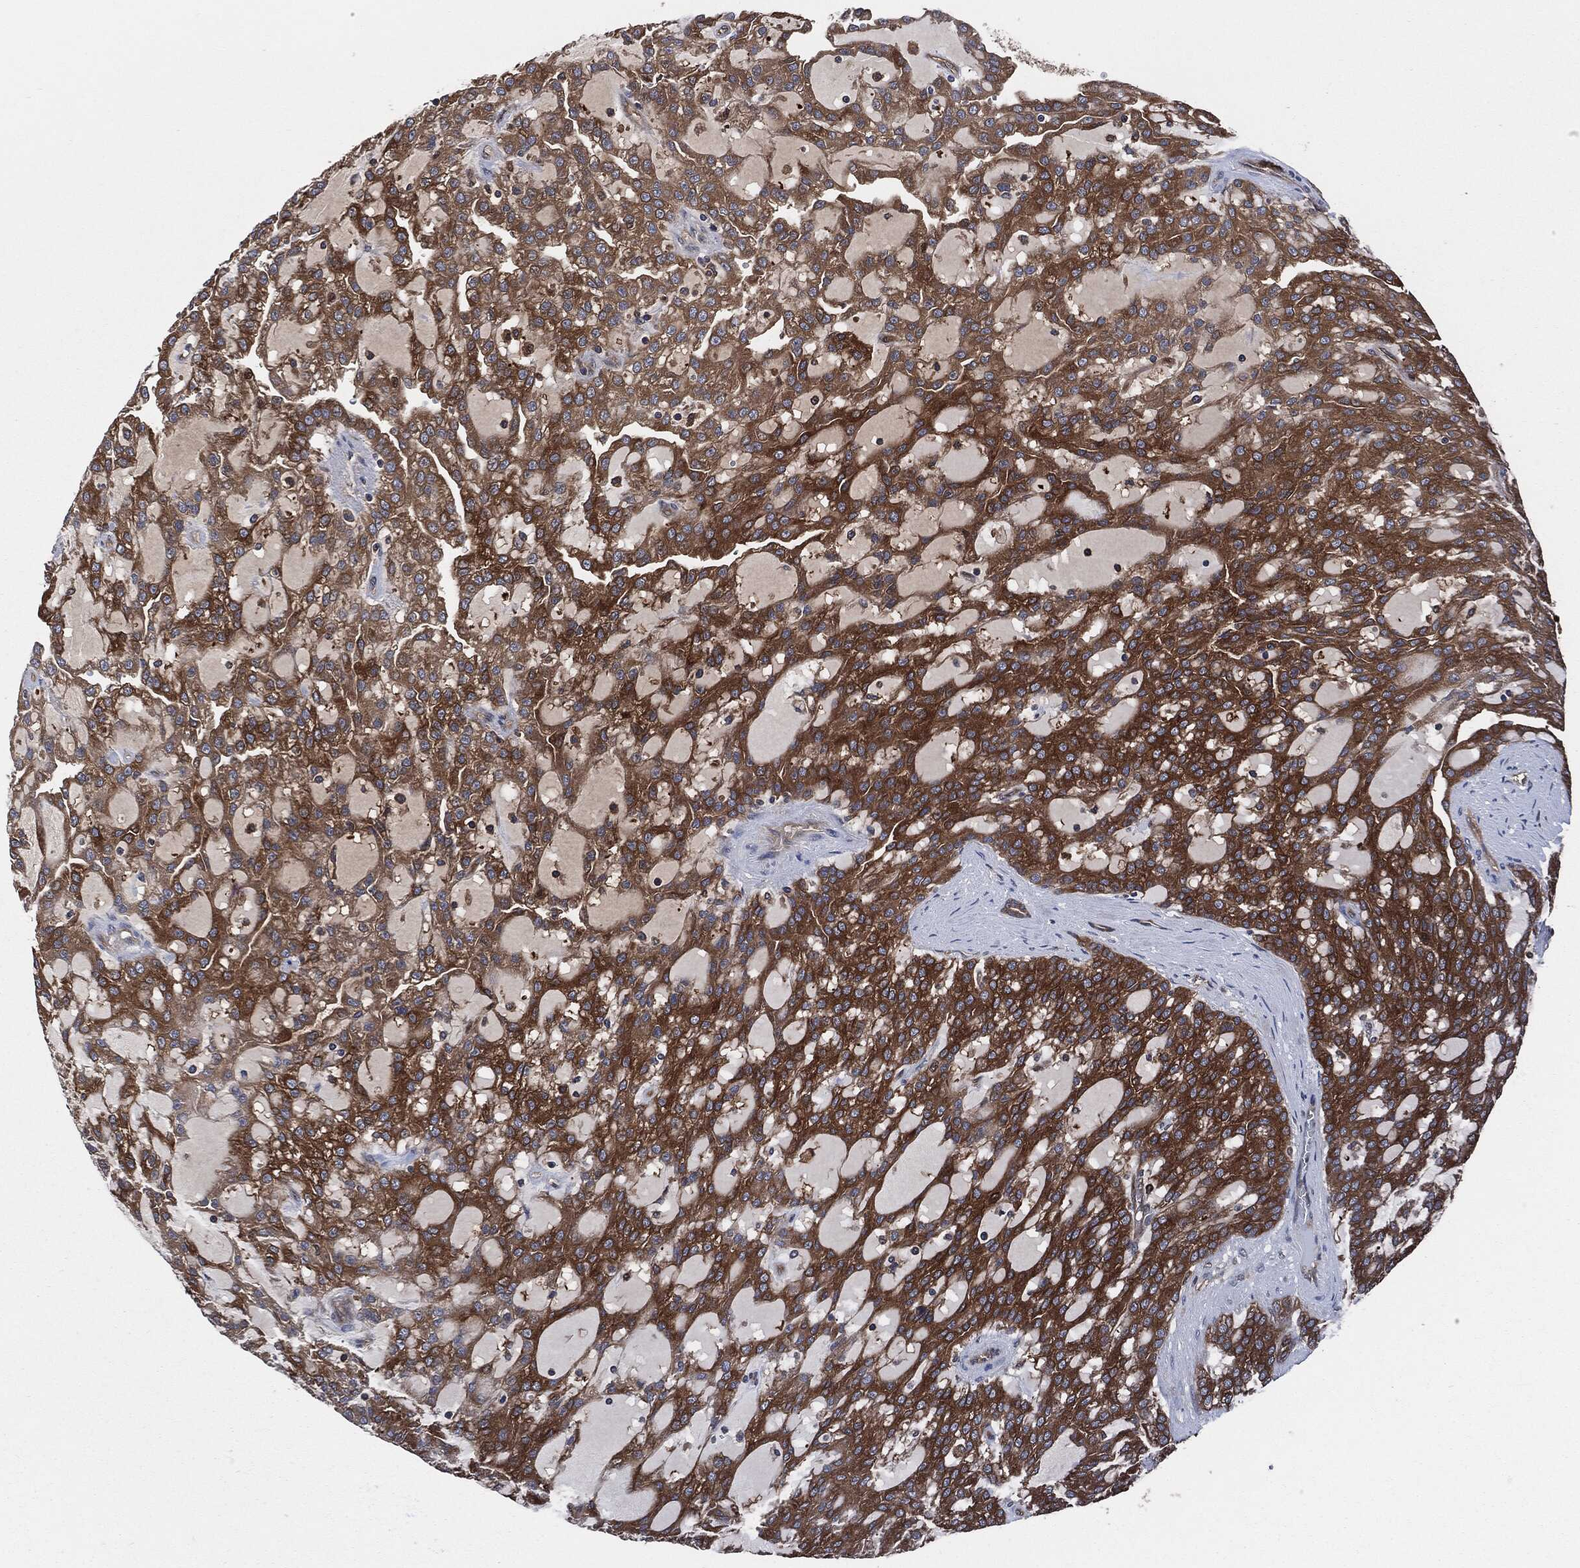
{"staining": {"intensity": "strong", "quantity": ">75%", "location": "cytoplasmic/membranous"}, "tissue": "renal cancer", "cell_type": "Tumor cells", "image_type": "cancer", "snomed": [{"axis": "morphology", "description": "Adenocarcinoma, NOS"}, {"axis": "topography", "description": "Kidney"}], "caption": "Renal adenocarcinoma was stained to show a protein in brown. There is high levels of strong cytoplasmic/membranous positivity in approximately >75% of tumor cells. Immunohistochemistry stains the protein of interest in brown and the nuclei are stained blue.", "gene": "XPNPEP1", "patient": {"sex": "male", "age": 63}}